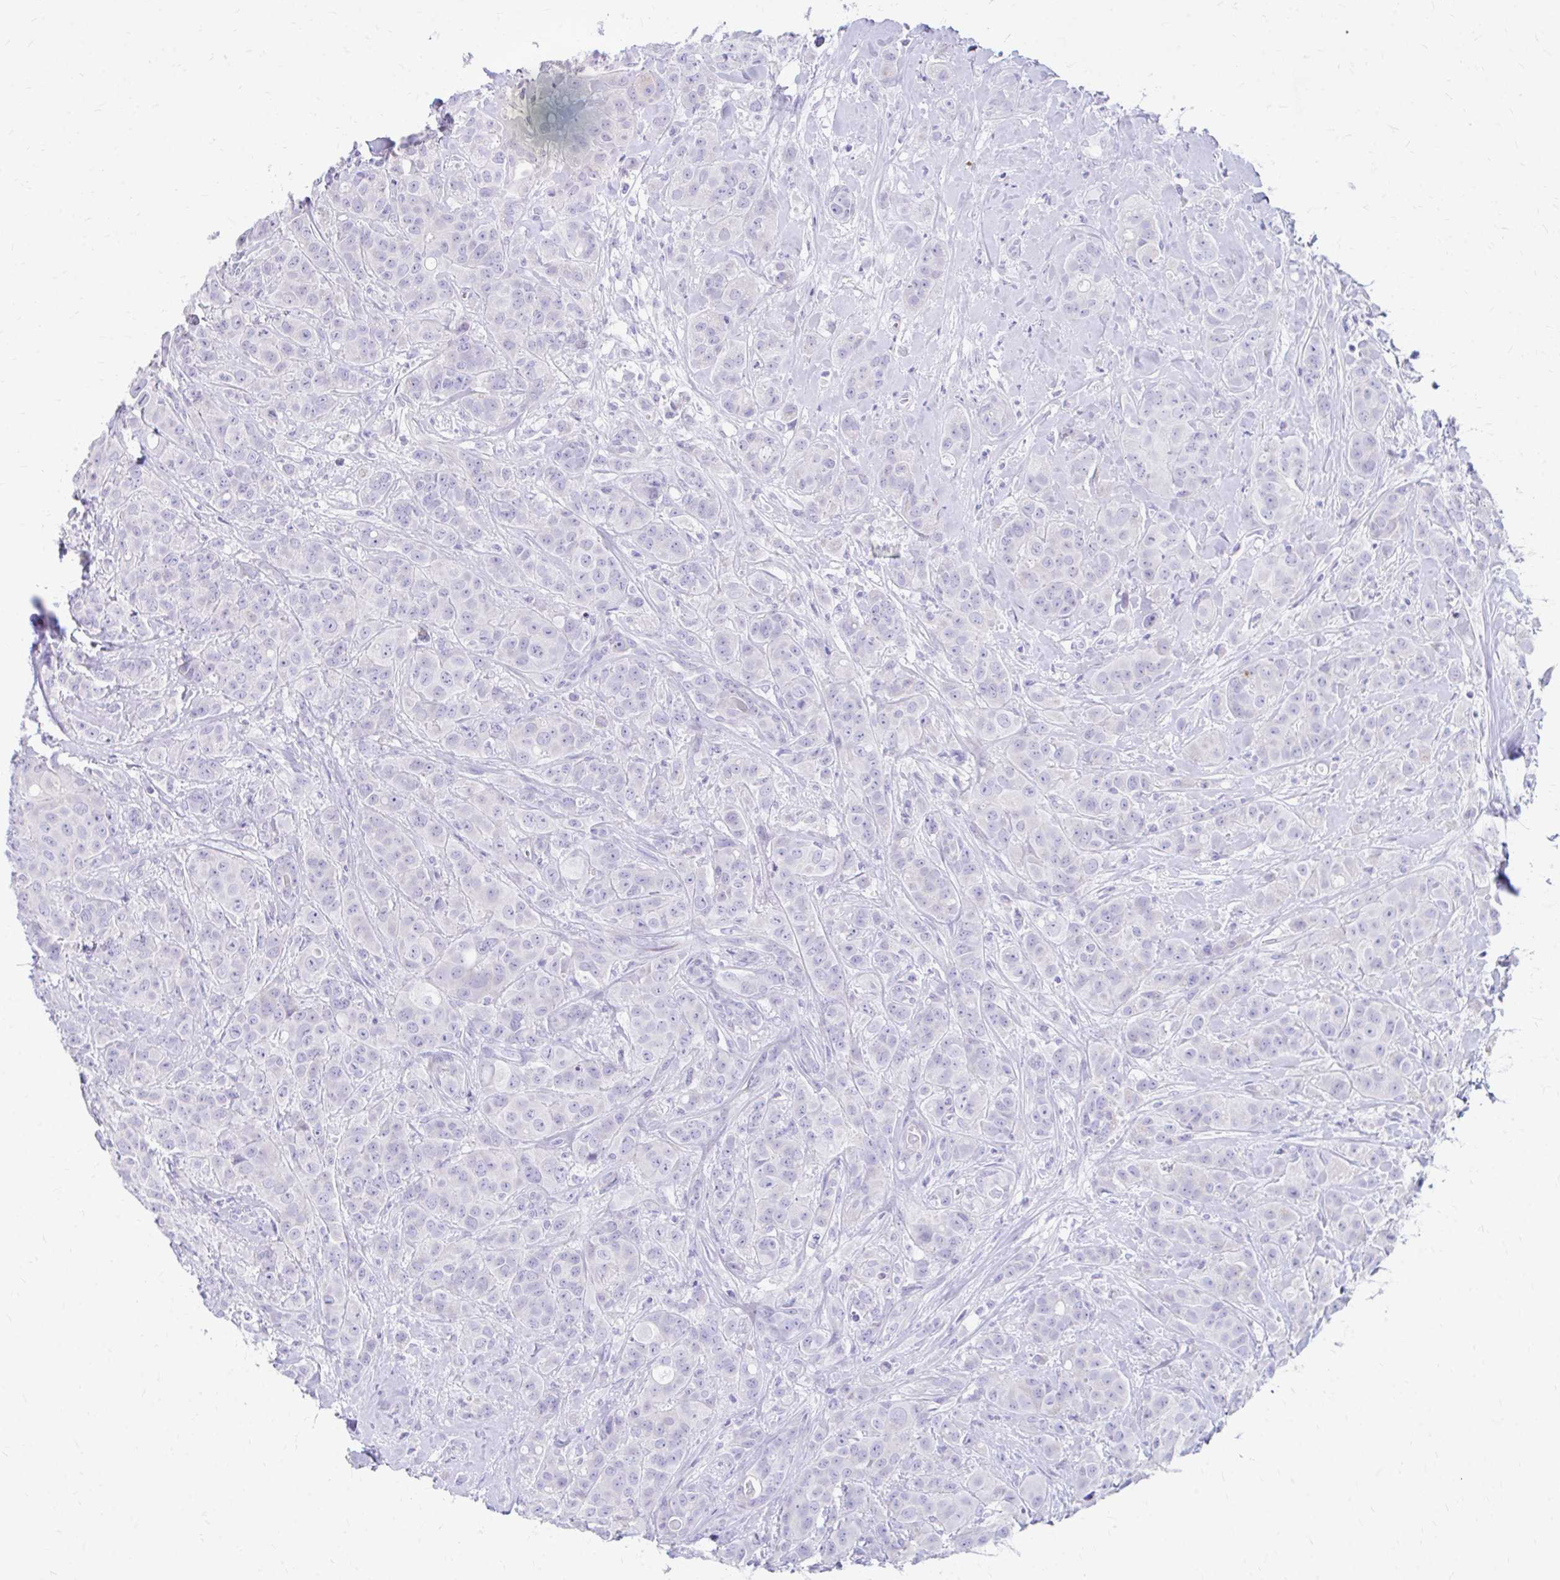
{"staining": {"intensity": "negative", "quantity": "none", "location": "none"}, "tissue": "breast cancer", "cell_type": "Tumor cells", "image_type": "cancer", "snomed": [{"axis": "morphology", "description": "Normal tissue, NOS"}, {"axis": "morphology", "description": "Duct carcinoma"}, {"axis": "topography", "description": "Breast"}], "caption": "This is a histopathology image of immunohistochemistry staining of breast cancer, which shows no staining in tumor cells. (Brightfield microscopy of DAB (3,3'-diaminobenzidine) immunohistochemistry at high magnification).", "gene": "KRIT1", "patient": {"sex": "female", "age": 43}}